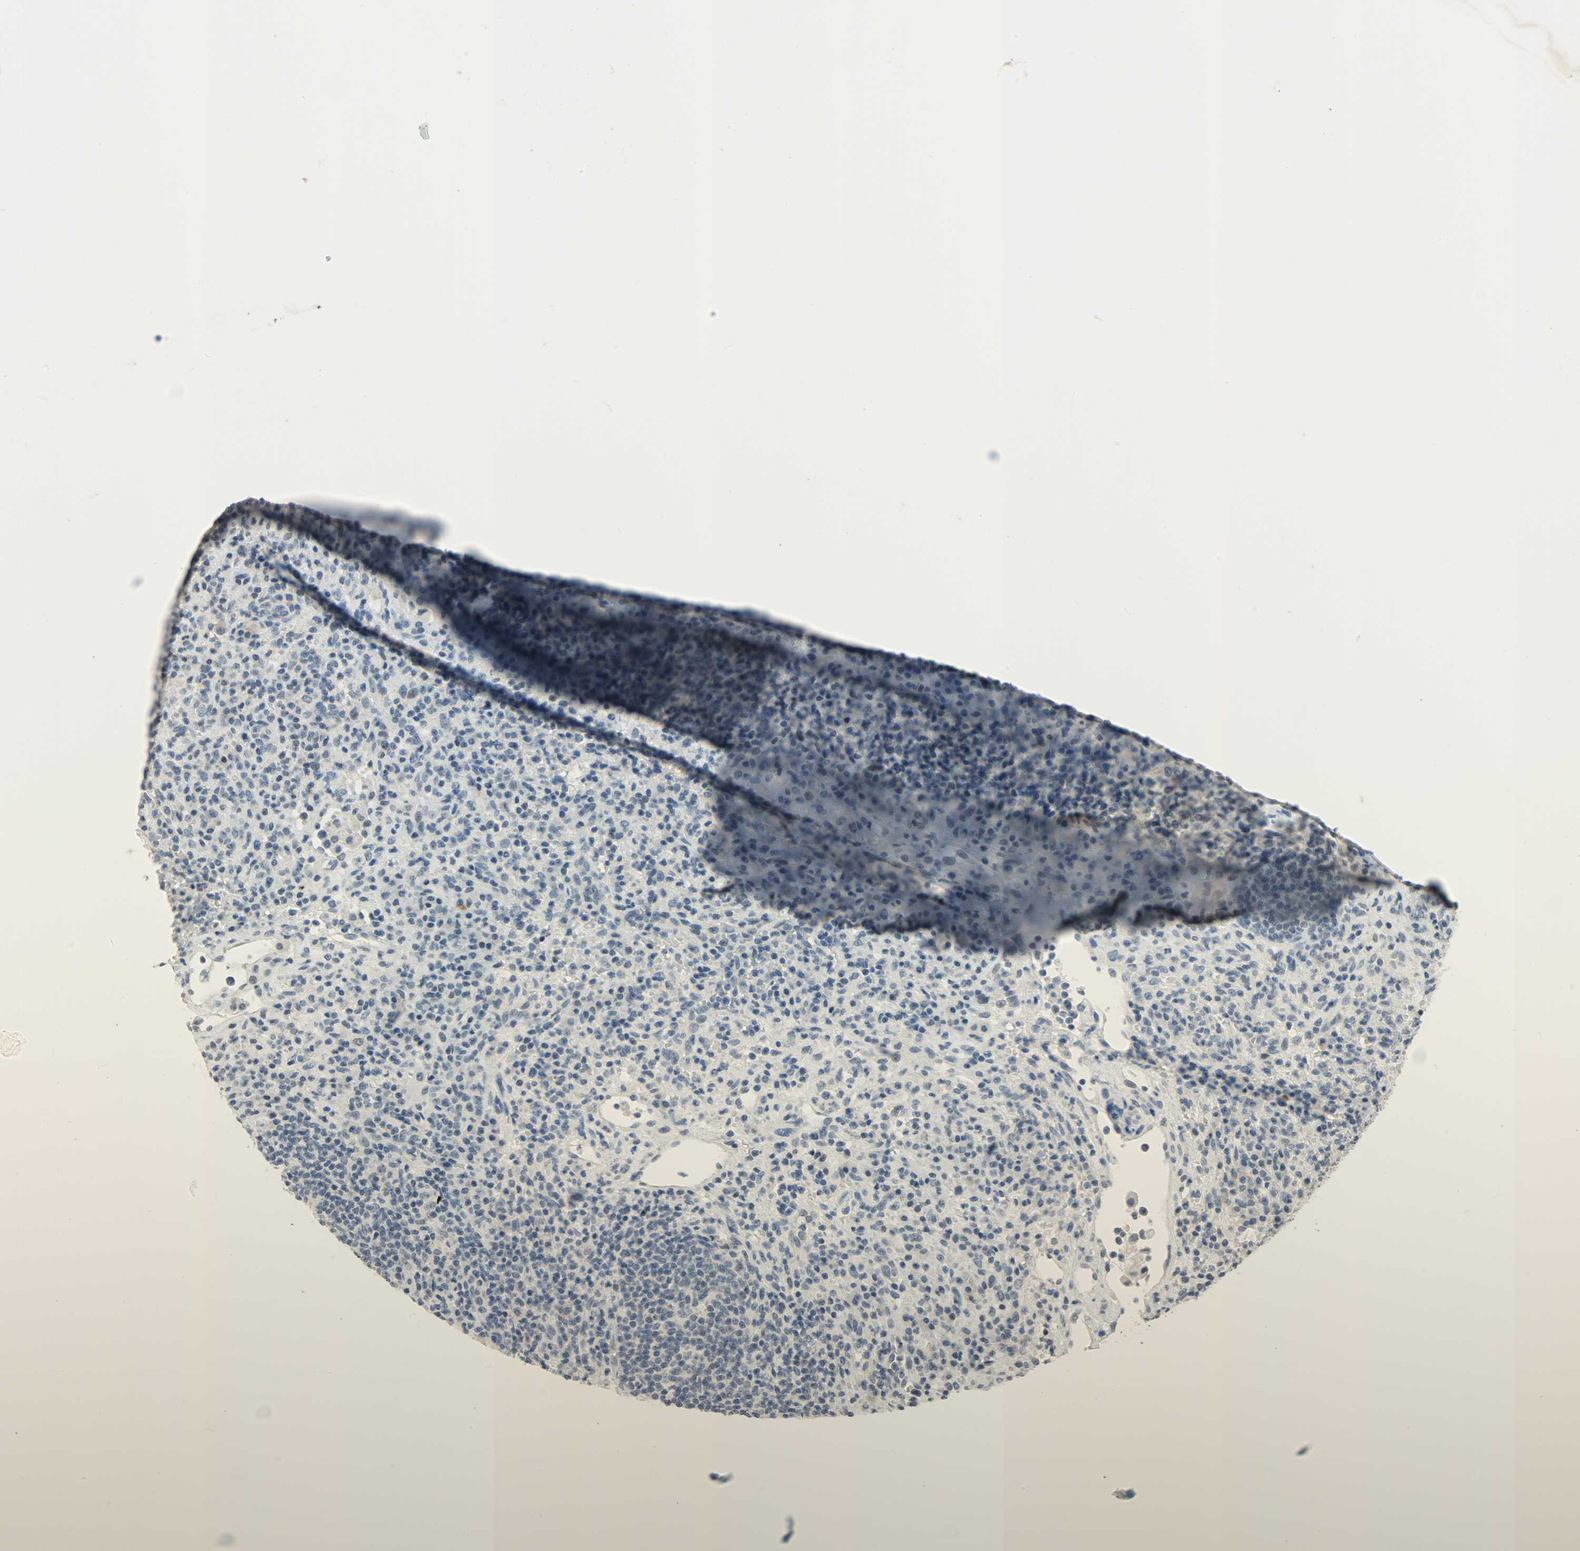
{"staining": {"intensity": "negative", "quantity": "none", "location": "none"}, "tissue": "lymphoma", "cell_type": "Tumor cells", "image_type": "cancer", "snomed": [{"axis": "morphology", "description": "Hodgkin's disease, NOS"}, {"axis": "topography", "description": "Lymph node"}], "caption": "This is an immunohistochemistry (IHC) photomicrograph of human Hodgkin's disease. There is no expression in tumor cells.", "gene": "DNAJB6", "patient": {"sex": "male", "age": 65}}